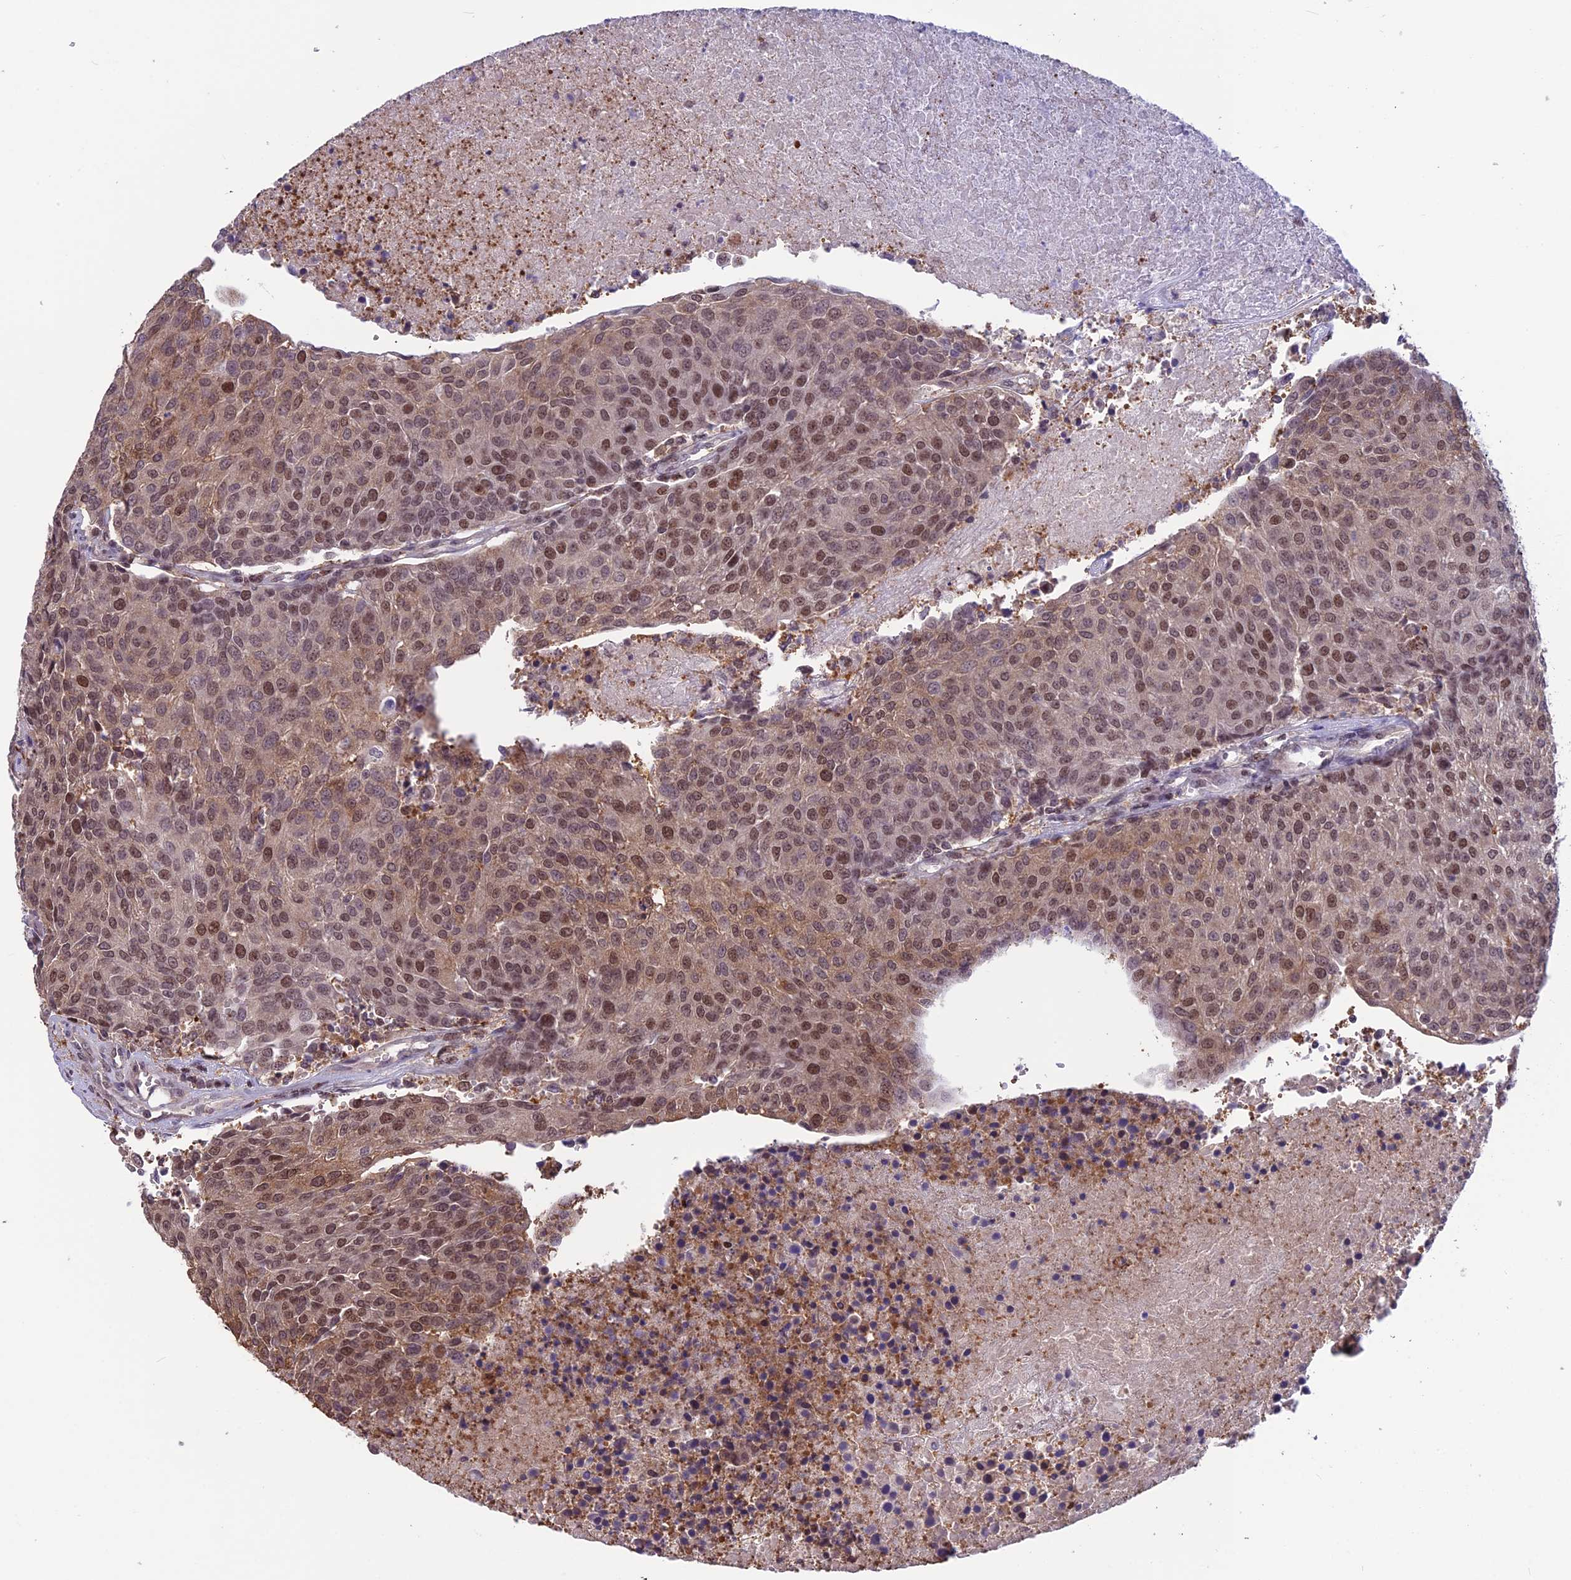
{"staining": {"intensity": "moderate", "quantity": ">75%", "location": "cytoplasmic/membranous,nuclear"}, "tissue": "urothelial cancer", "cell_type": "Tumor cells", "image_type": "cancer", "snomed": [{"axis": "morphology", "description": "Urothelial carcinoma, High grade"}, {"axis": "topography", "description": "Urinary bladder"}], "caption": "A photomicrograph of high-grade urothelial carcinoma stained for a protein exhibits moderate cytoplasmic/membranous and nuclear brown staining in tumor cells. (DAB (3,3'-diaminobenzidine) = brown stain, brightfield microscopy at high magnification).", "gene": "MIS12", "patient": {"sex": "female", "age": 85}}